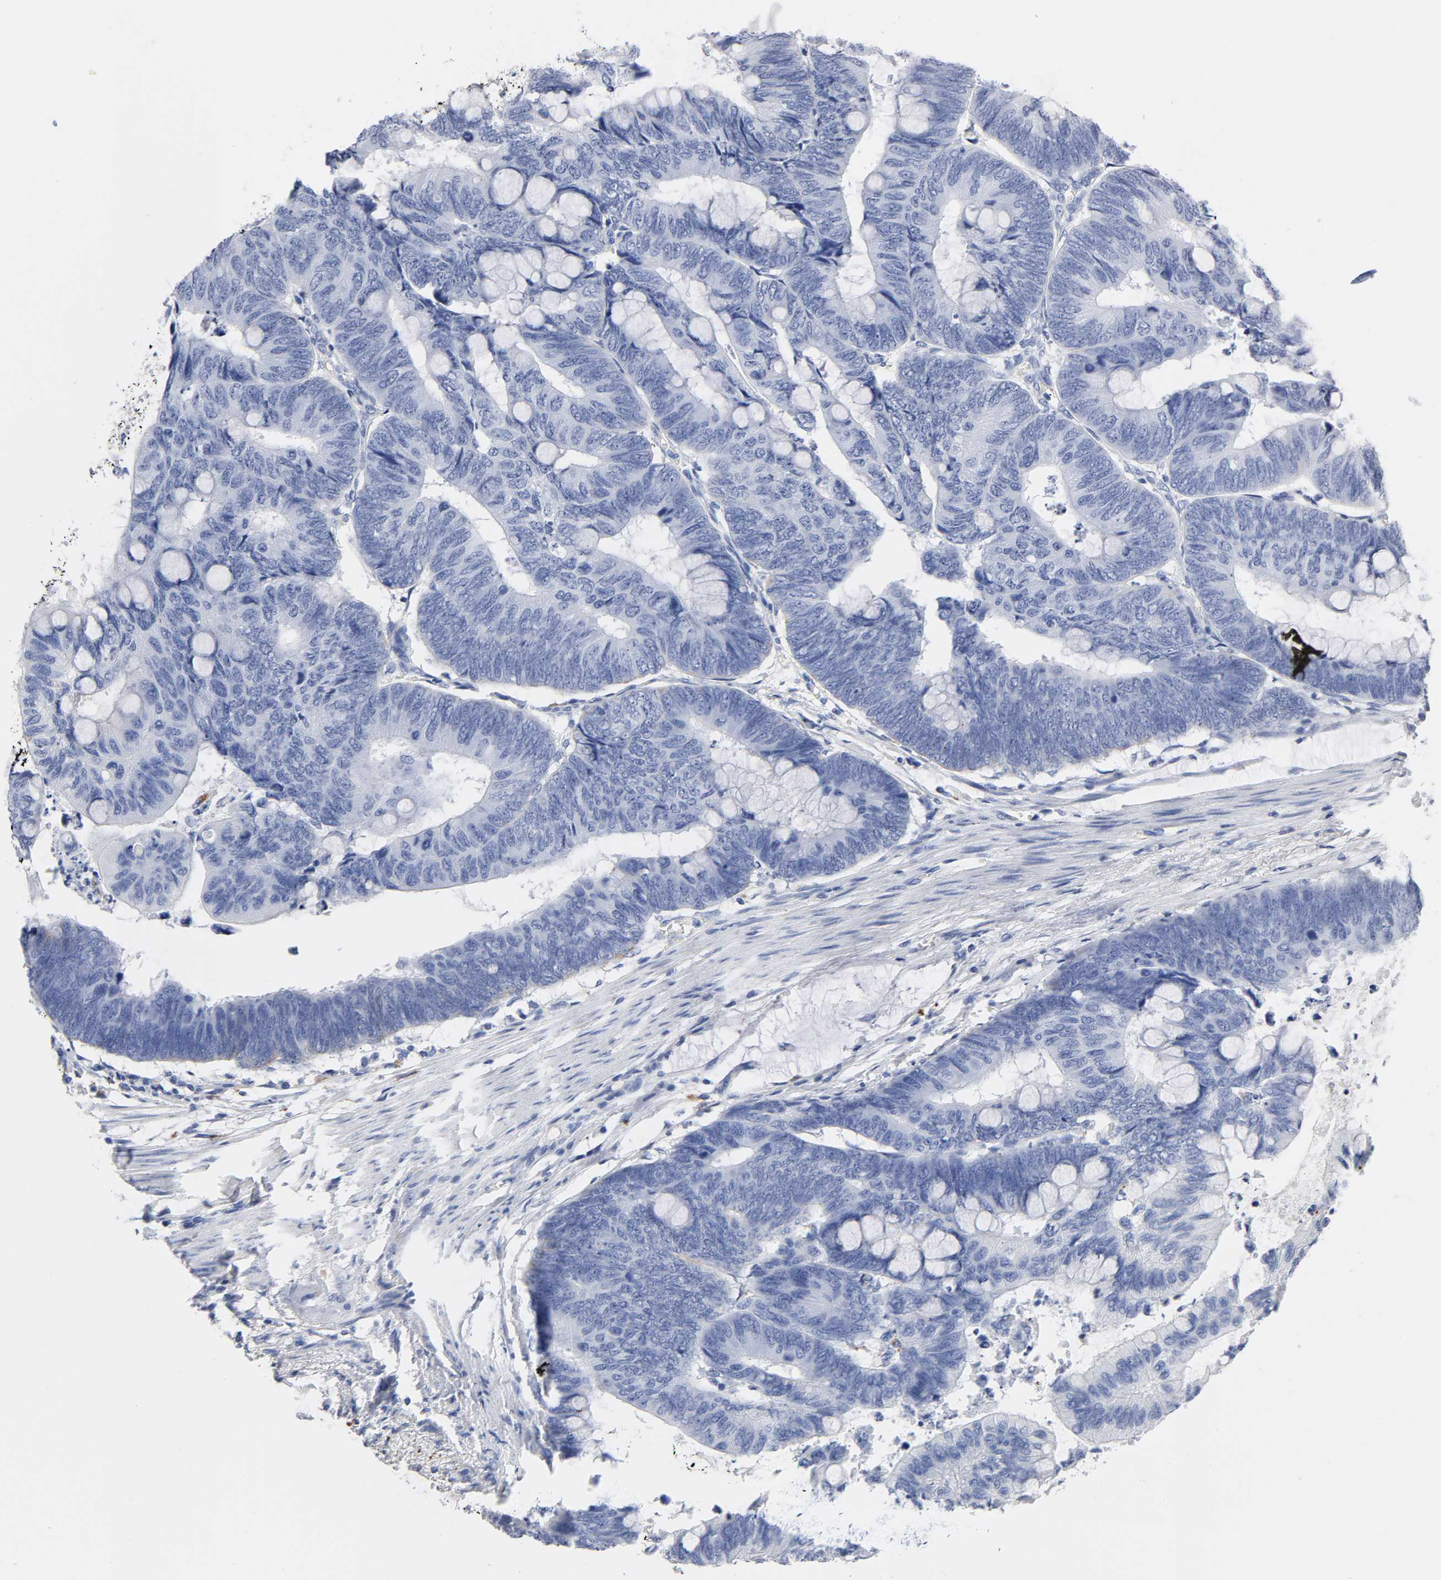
{"staining": {"intensity": "negative", "quantity": "none", "location": "none"}, "tissue": "colorectal cancer", "cell_type": "Tumor cells", "image_type": "cancer", "snomed": [{"axis": "morphology", "description": "Normal tissue, NOS"}, {"axis": "morphology", "description": "Adenocarcinoma, NOS"}, {"axis": "topography", "description": "Rectum"}, {"axis": "topography", "description": "Peripheral nerve tissue"}], "caption": "The image displays no significant staining in tumor cells of colorectal cancer.", "gene": "PLP1", "patient": {"sex": "male", "age": 92}}